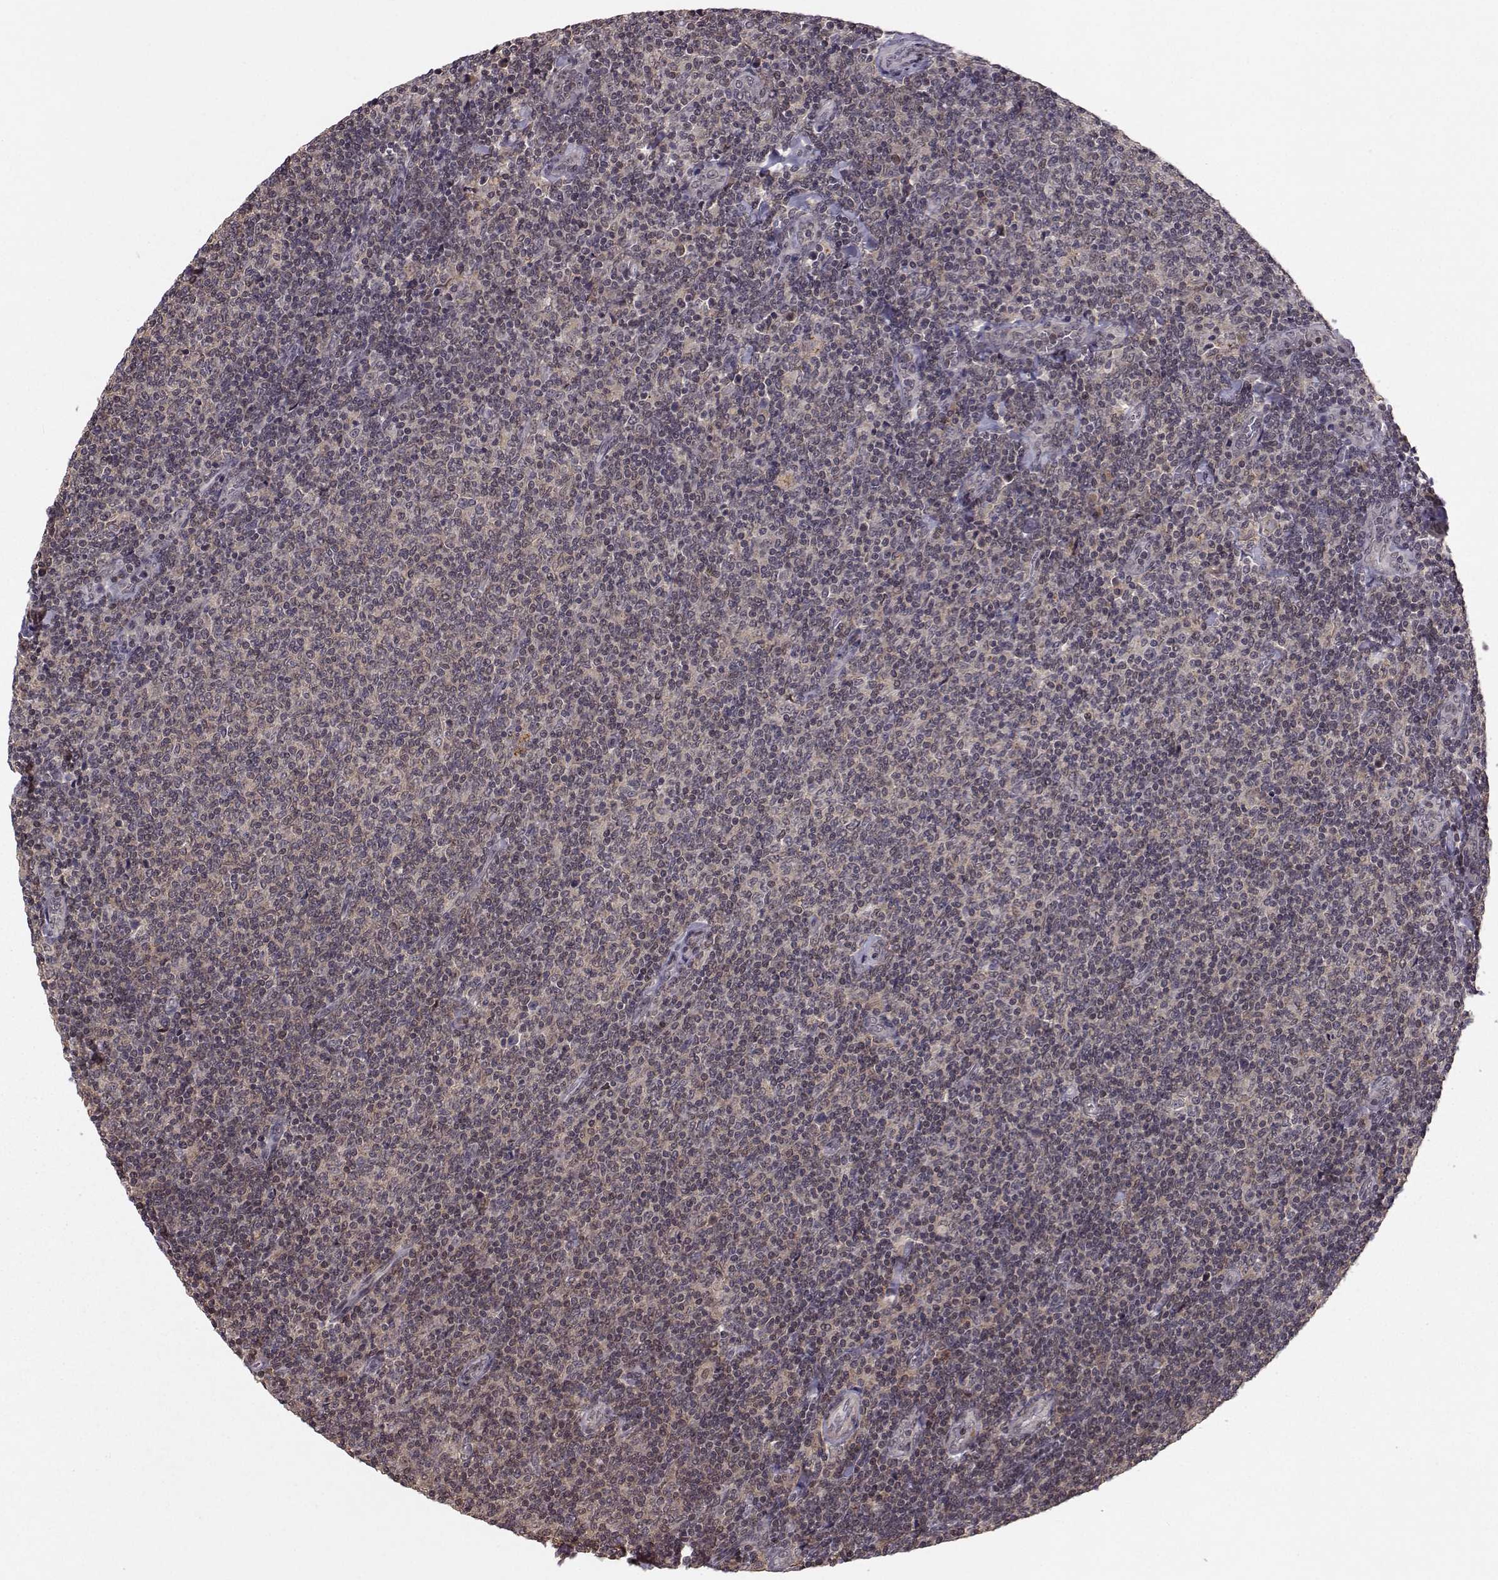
{"staining": {"intensity": "negative", "quantity": "none", "location": "none"}, "tissue": "lymphoma", "cell_type": "Tumor cells", "image_type": "cancer", "snomed": [{"axis": "morphology", "description": "Malignant lymphoma, non-Hodgkin's type, Low grade"}, {"axis": "topography", "description": "Lymph node"}], "caption": "High magnification brightfield microscopy of lymphoma stained with DAB (brown) and counterstained with hematoxylin (blue): tumor cells show no significant expression.", "gene": "PLEKHG3", "patient": {"sex": "male", "age": 52}}